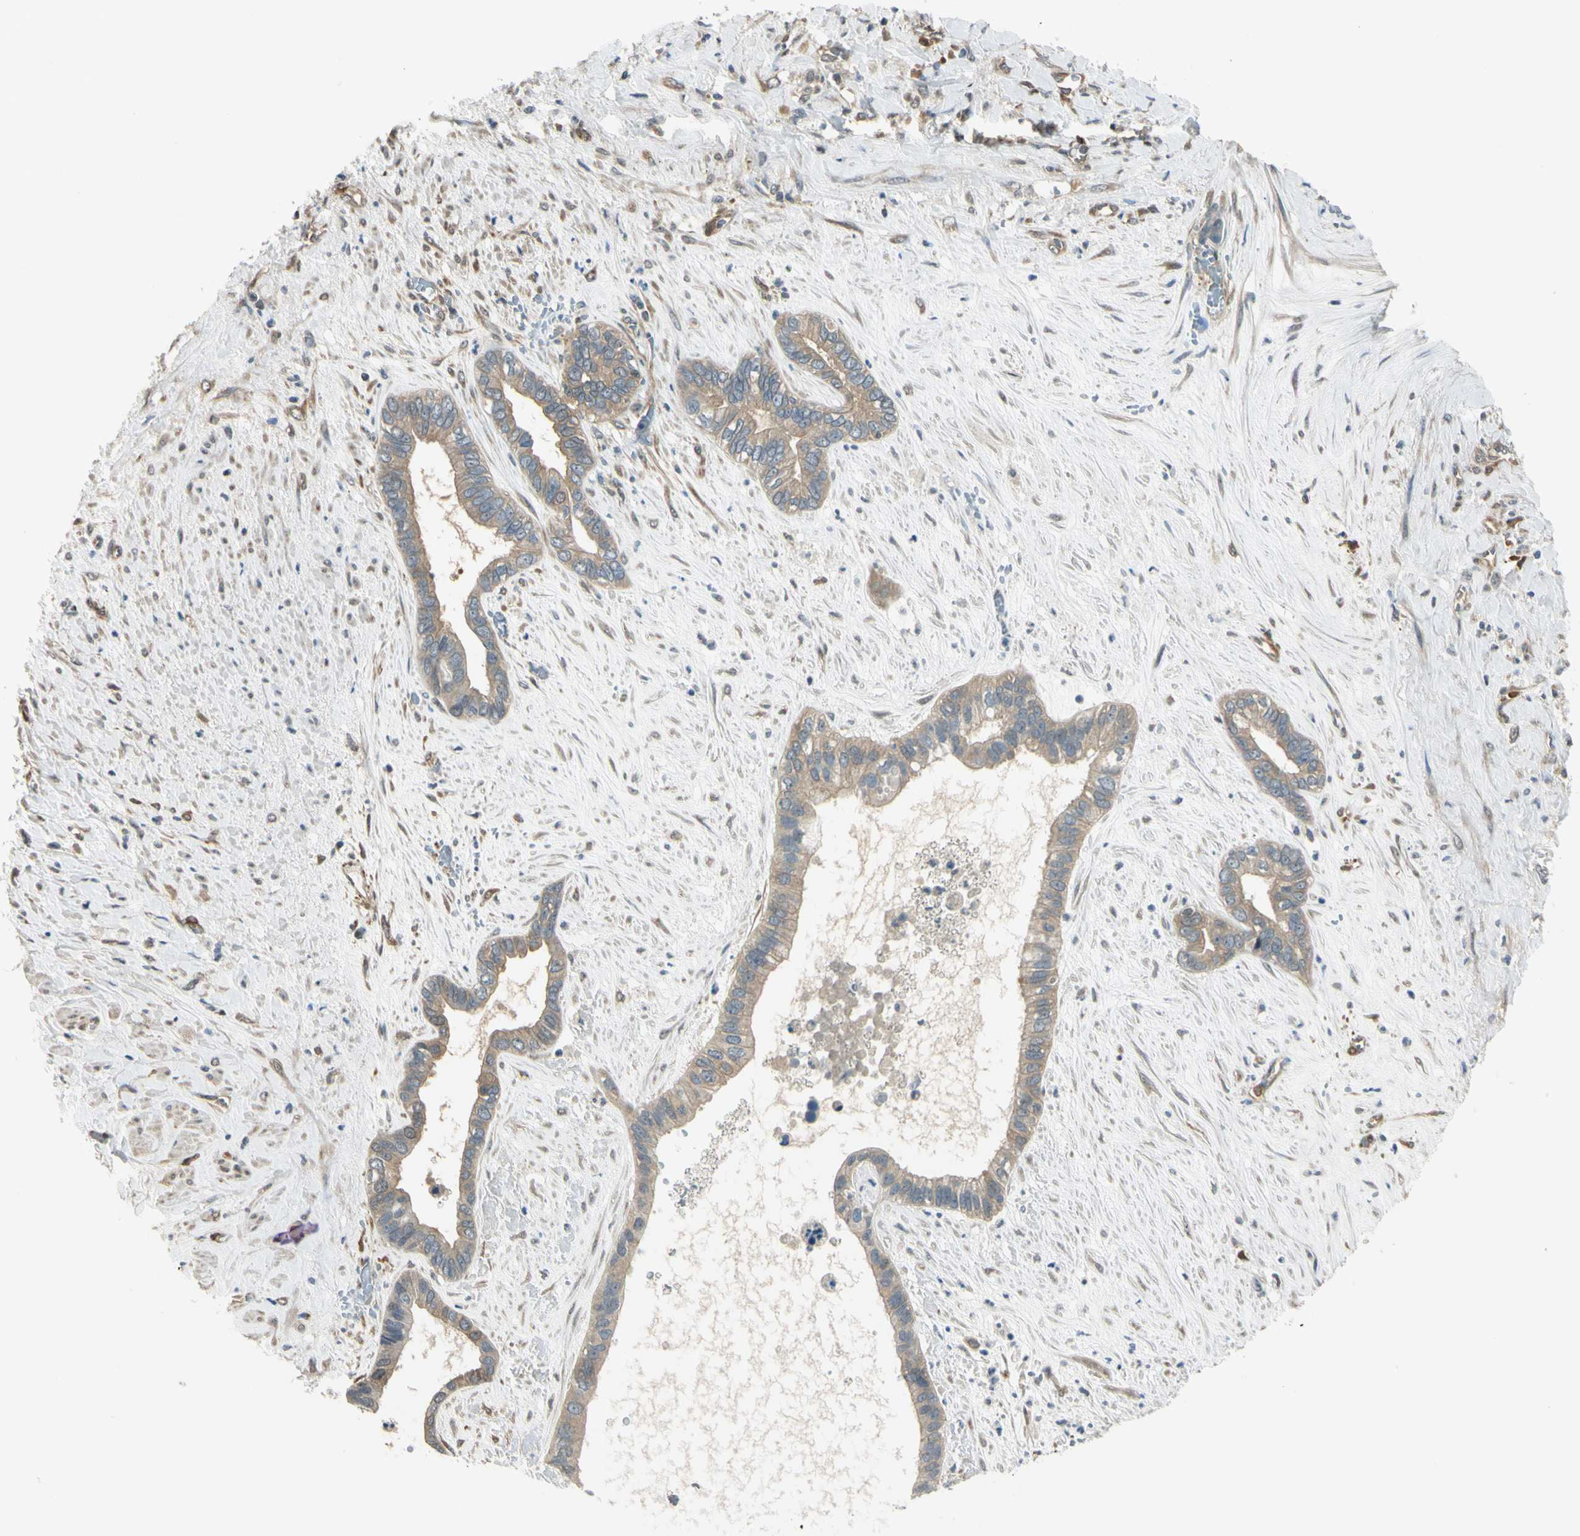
{"staining": {"intensity": "weak", "quantity": ">75%", "location": "cytoplasmic/membranous"}, "tissue": "liver cancer", "cell_type": "Tumor cells", "image_type": "cancer", "snomed": [{"axis": "morphology", "description": "Cholangiocarcinoma"}, {"axis": "topography", "description": "Liver"}], "caption": "Protein expression analysis of human liver cholangiocarcinoma reveals weak cytoplasmic/membranous staining in about >75% of tumor cells. (IHC, brightfield microscopy, high magnification).", "gene": "RASGRF1", "patient": {"sex": "female", "age": 65}}